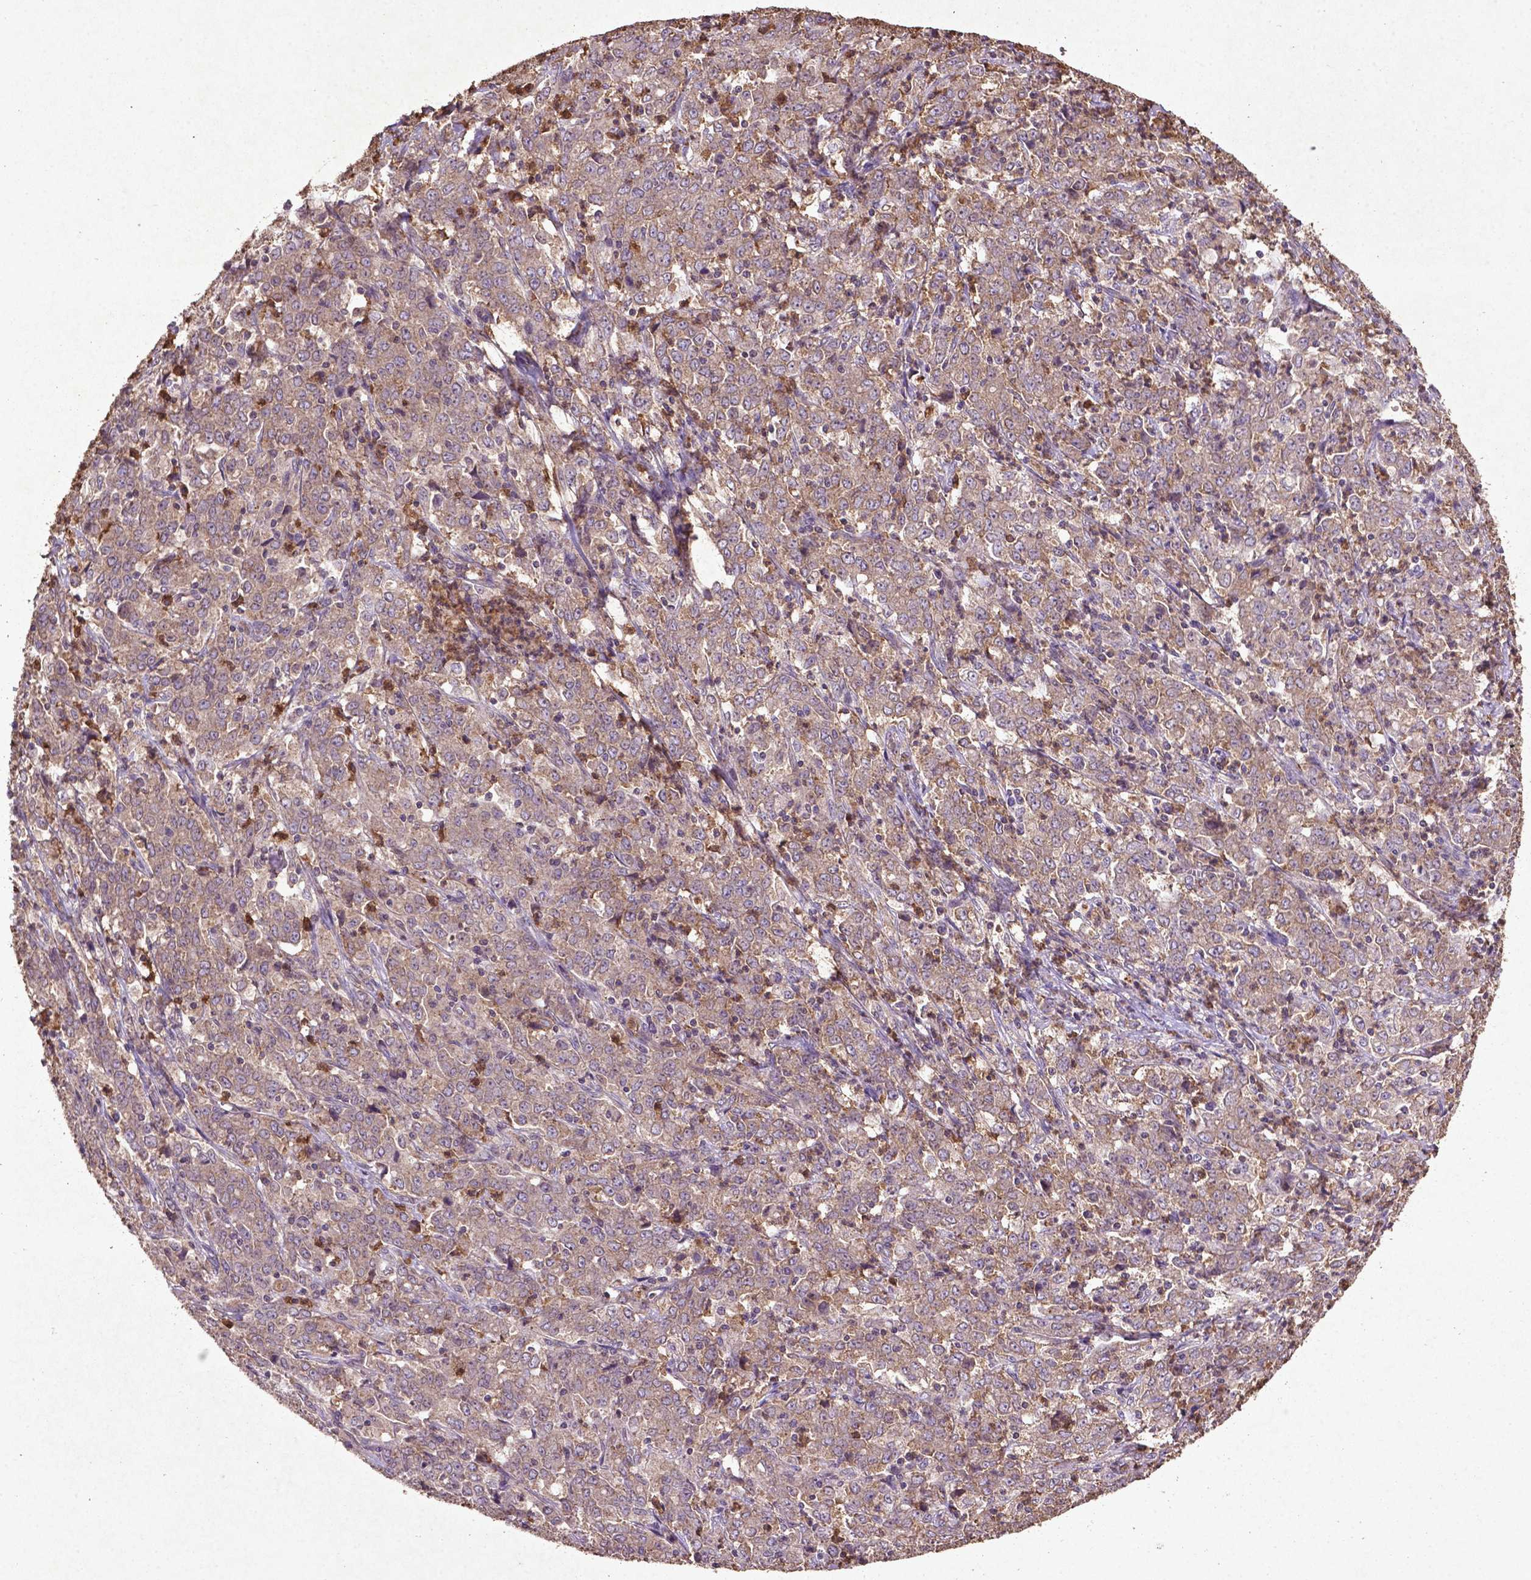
{"staining": {"intensity": "weak", "quantity": "25%-75%", "location": "cytoplasmic/membranous"}, "tissue": "stomach cancer", "cell_type": "Tumor cells", "image_type": "cancer", "snomed": [{"axis": "morphology", "description": "Adenocarcinoma, NOS"}, {"axis": "topography", "description": "Stomach, lower"}], "caption": "Protein positivity by immunohistochemistry shows weak cytoplasmic/membranous expression in about 25%-75% of tumor cells in stomach adenocarcinoma. The staining is performed using DAB (3,3'-diaminobenzidine) brown chromogen to label protein expression. The nuclei are counter-stained blue using hematoxylin.", "gene": "MTOR", "patient": {"sex": "female", "age": 71}}